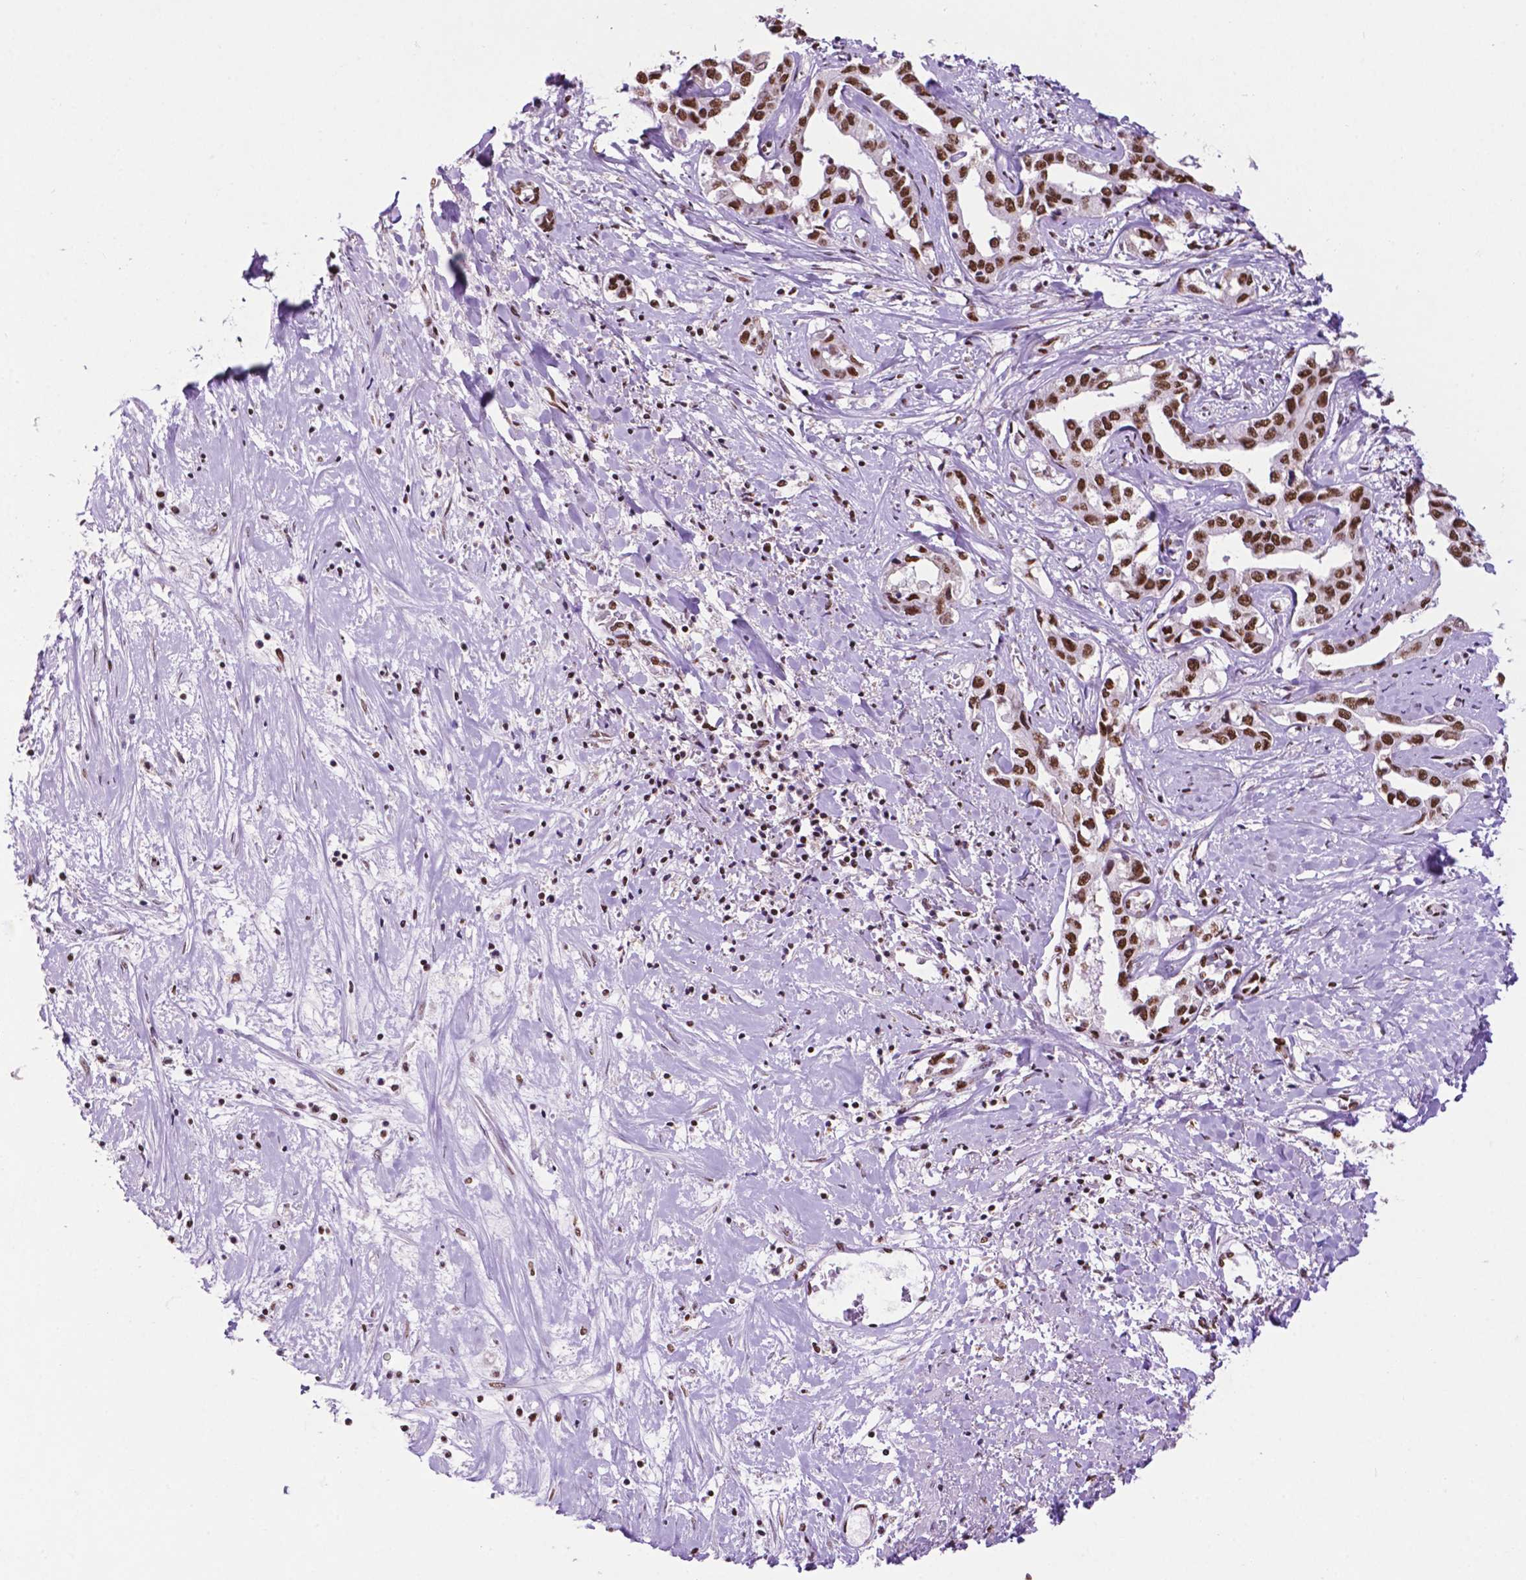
{"staining": {"intensity": "strong", "quantity": ">75%", "location": "nuclear"}, "tissue": "liver cancer", "cell_type": "Tumor cells", "image_type": "cancer", "snomed": [{"axis": "morphology", "description": "Cholangiocarcinoma"}, {"axis": "topography", "description": "Liver"}], "caption": "DAB (3,3'-diaminobenzidine) immunohistochemical staining of cholangiocarcinoma (liver) demonstrates strong nuclear protein expression in approximately >75% of tumor cells.", "gene": "CCAR2", "patient": {"sex": "male", "age": 59}}